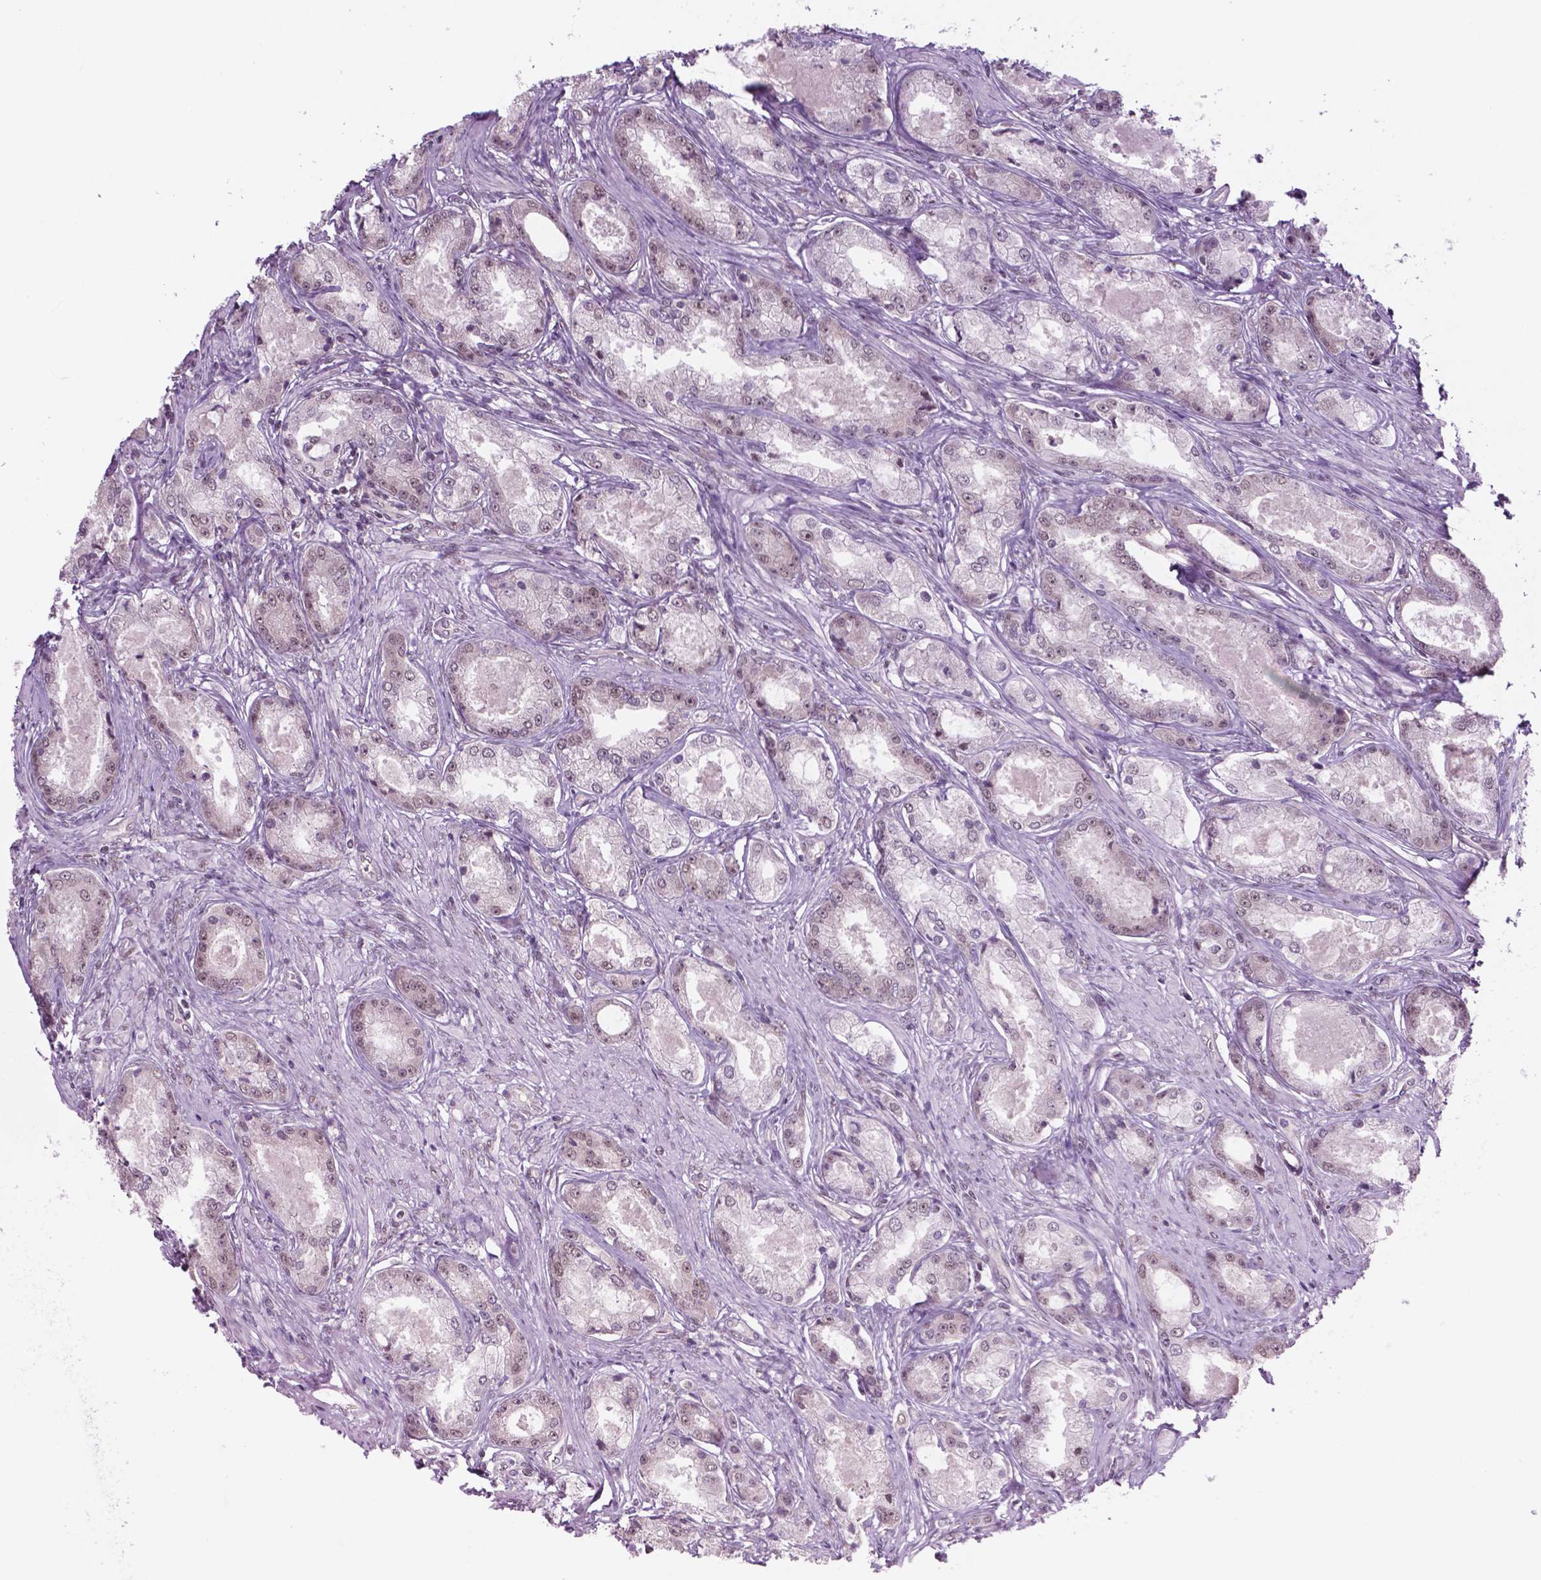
{"staining": {"intensity": "weak", "quantity": "<25%", "location": "nuclear"}, "tissue": "prostate cancer", "cell_type": "Tumor cells", "image_type": "cancer", "snomed": [{"axis": "morphology", "description": "Adenocarcinoma, Low grade"}, {"axis": "topography", "description": "Prostate"}], "caption": "This is a histopathology image of immunohistochemistry staining of low-grade adenocarcinoma (prostate), which shows no positivity in tumor cells.", "gene": "PHAX", "patient": {"sex": "male", "age": 68}}